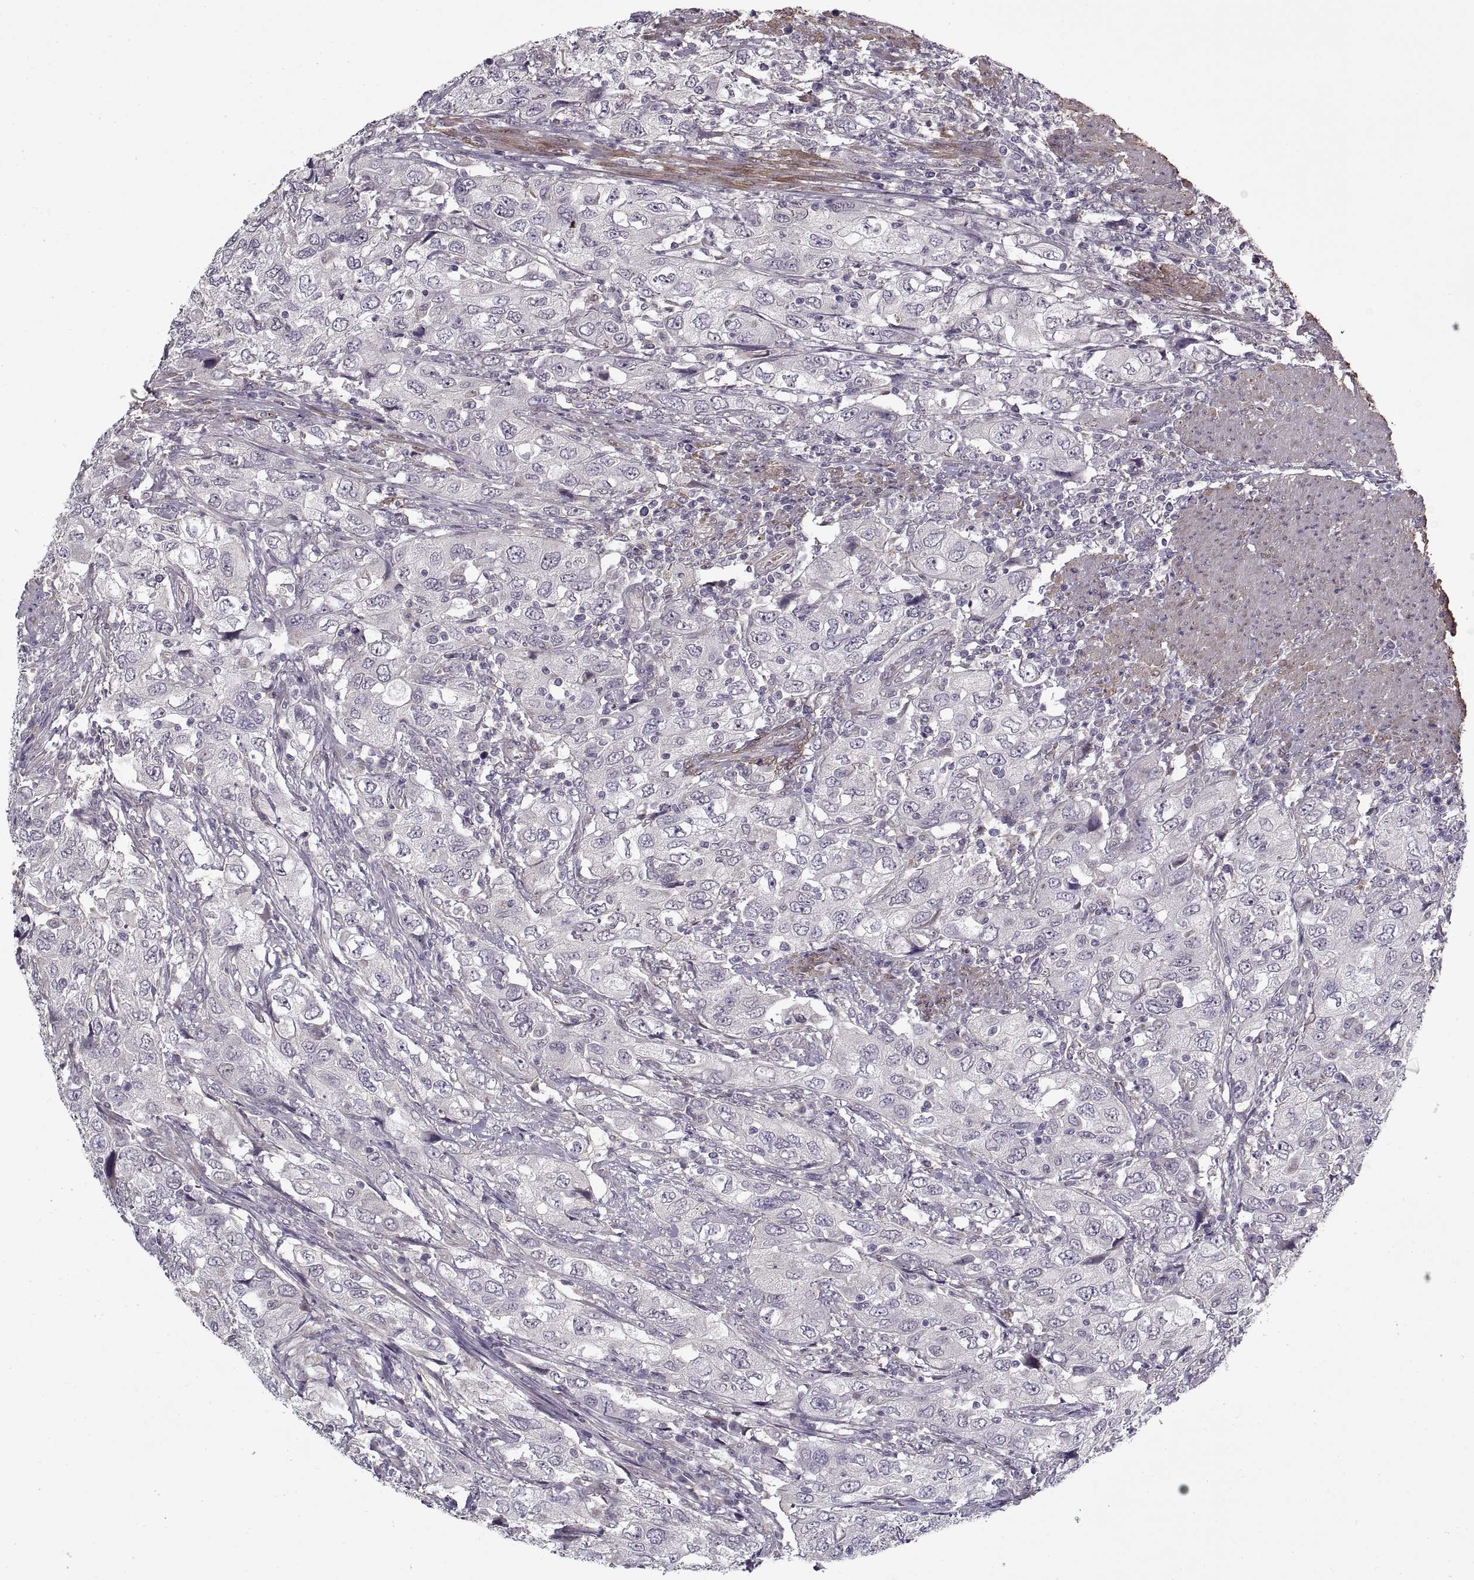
{"staining": {"intensity": "negative", "quantity": "none", "location": "none"}, "tissue": "urothelial cancer", "cell_type": "Tumor cells", "image_type": "cancer", "snomed": [{"axis": "morphology", "description": "Urothelial carcinoma, High grade"}, {"axis": "topography", "description": "Urinary bladder"}], "caption": "There is no significant positivity in tumor cells of urothelial cancer.", "gene": "LAMB2", "patient": {"sex": "male", "age": 76}}